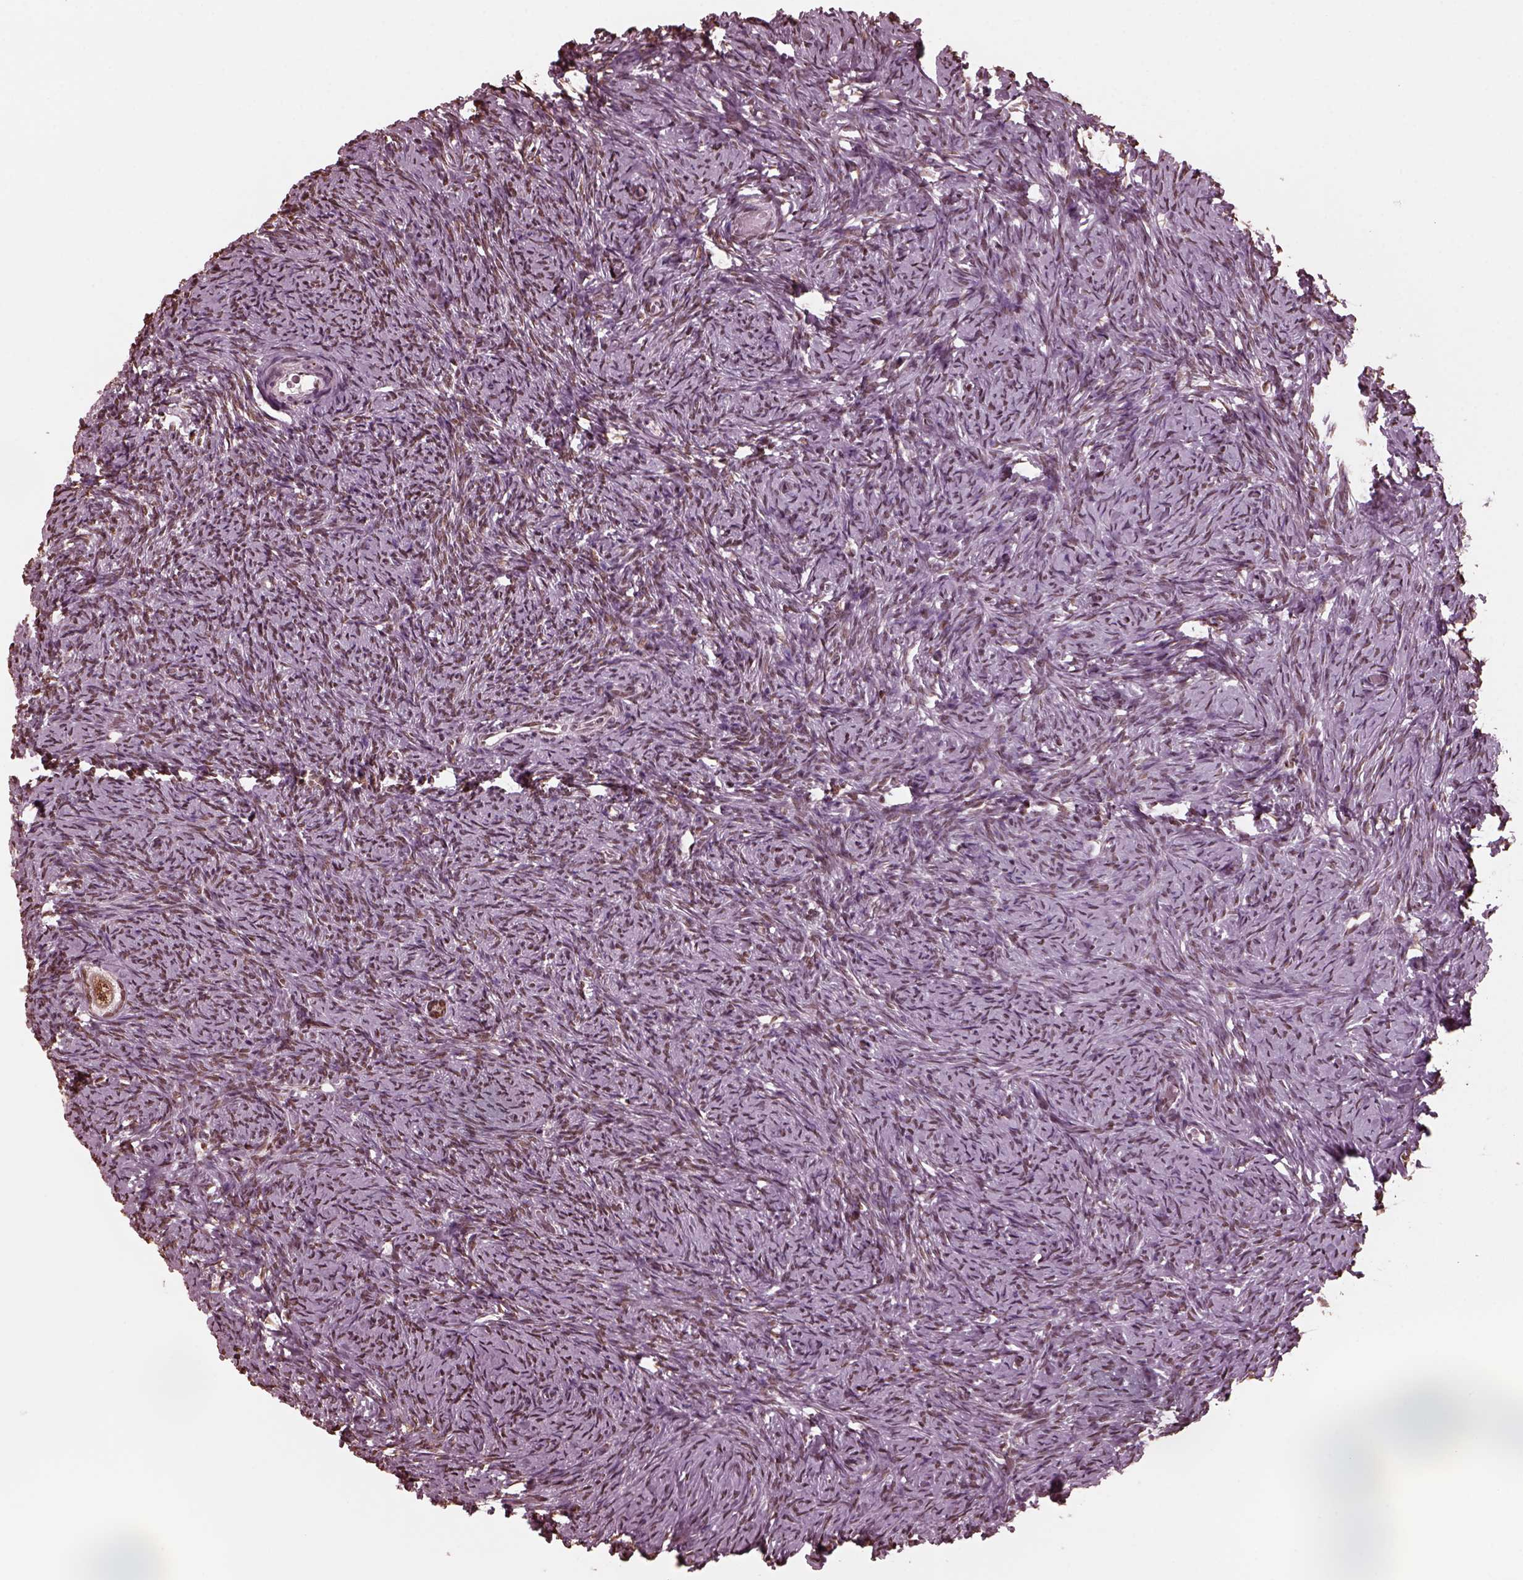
{"staining": {"intensity": "moderate", "quantity": ">75%", "location": "cytoplasmic/membranous,nuclear"}, "tissue": "ovary", "cell_type": "Follicle cells", "image_type": "normal", "snomed": [{"axis": "morphology", "description": "Normal tissue, NOS"}, {"axis": "topography", "description": "Ovary"}], "caption": "DAB immunohistochemical staining of benign ovary shows moderate cytoplasmic/membranous,nuclear protein staining in approximately >75% of follicle cells. Nuclei are stained in blue.", "gene": "NSD1", "patient": {"sex": "female", "age": 39}}